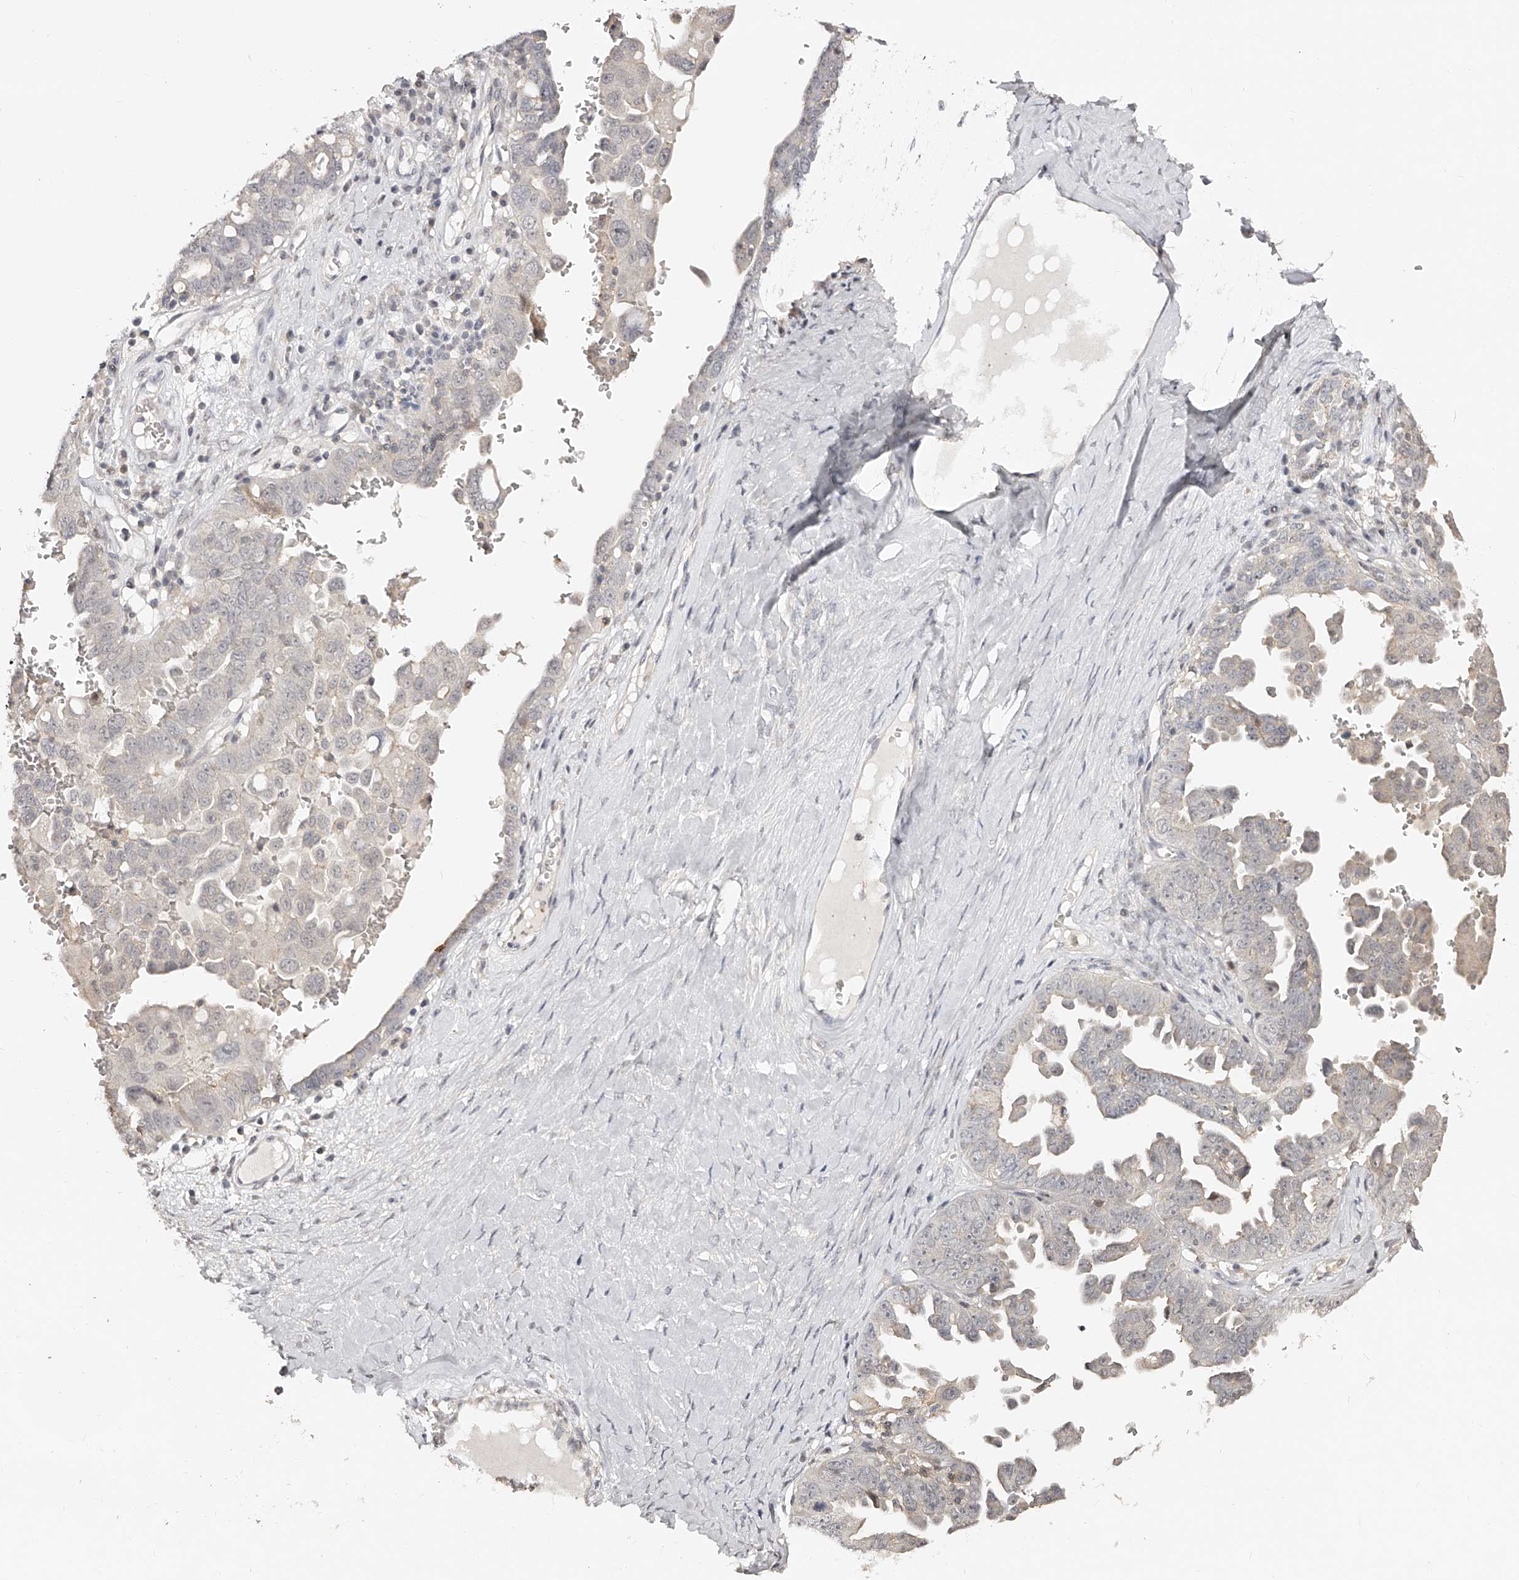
{"staining": {"intensity": "negative", "quantity": "none", "location": "none"}, "tissue": "ovarian cancer", "cell_type": "Tumor cells", "image_type": "cancer", "snomed": [{"axis": "morphology", "description": "Carcinoma, endometroid"}, {"axis": "topography", "description": "Ovary"}], "caption": "This is an immunohistochemistry (IHC) photomicrograph of human ovarian cancer. There is no staining in tumor cells.", "gene": "ZNF789", "patient": {"sex": "female", "age": 62}}